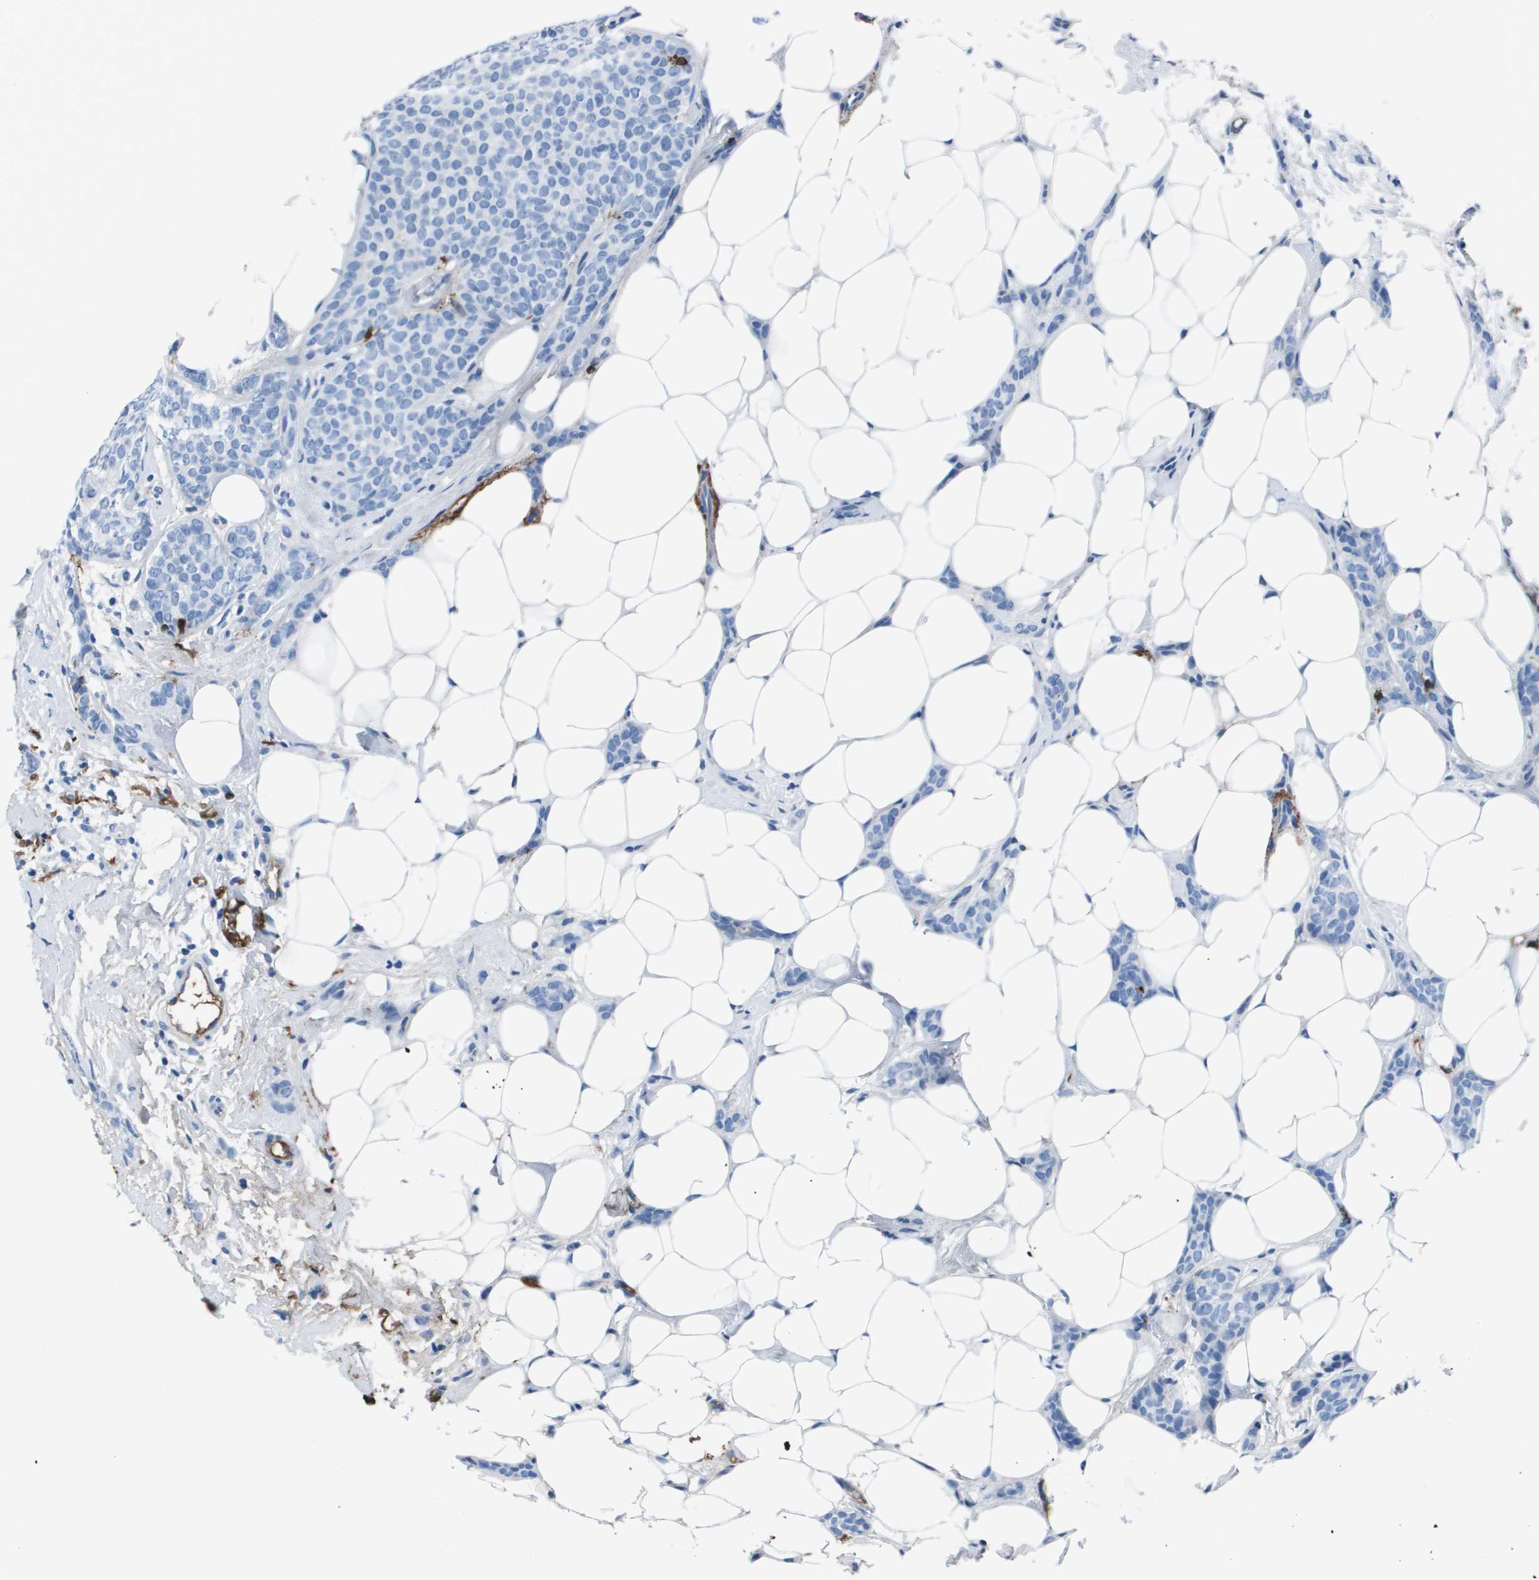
{"staining": {"intensity": "negative", "quantity": "none", "location": "none"}, "tissue": "breast cancer", "cell_type": "Tumor cells", "image_type": "cancer", "snomed": [{"axis": "morphology", "description": "Lobular carcinoma"}, {"axis": "topography", "description": "Skin"}, {"axis": "topography", "description": "Breast"}], "caption": "Micrograph shows no protein positivity in tumor cells of breast cancer (lobular carcinoma) tissue.", "gene": "VTN", "patient": {"sex": "female", "age": 46}}